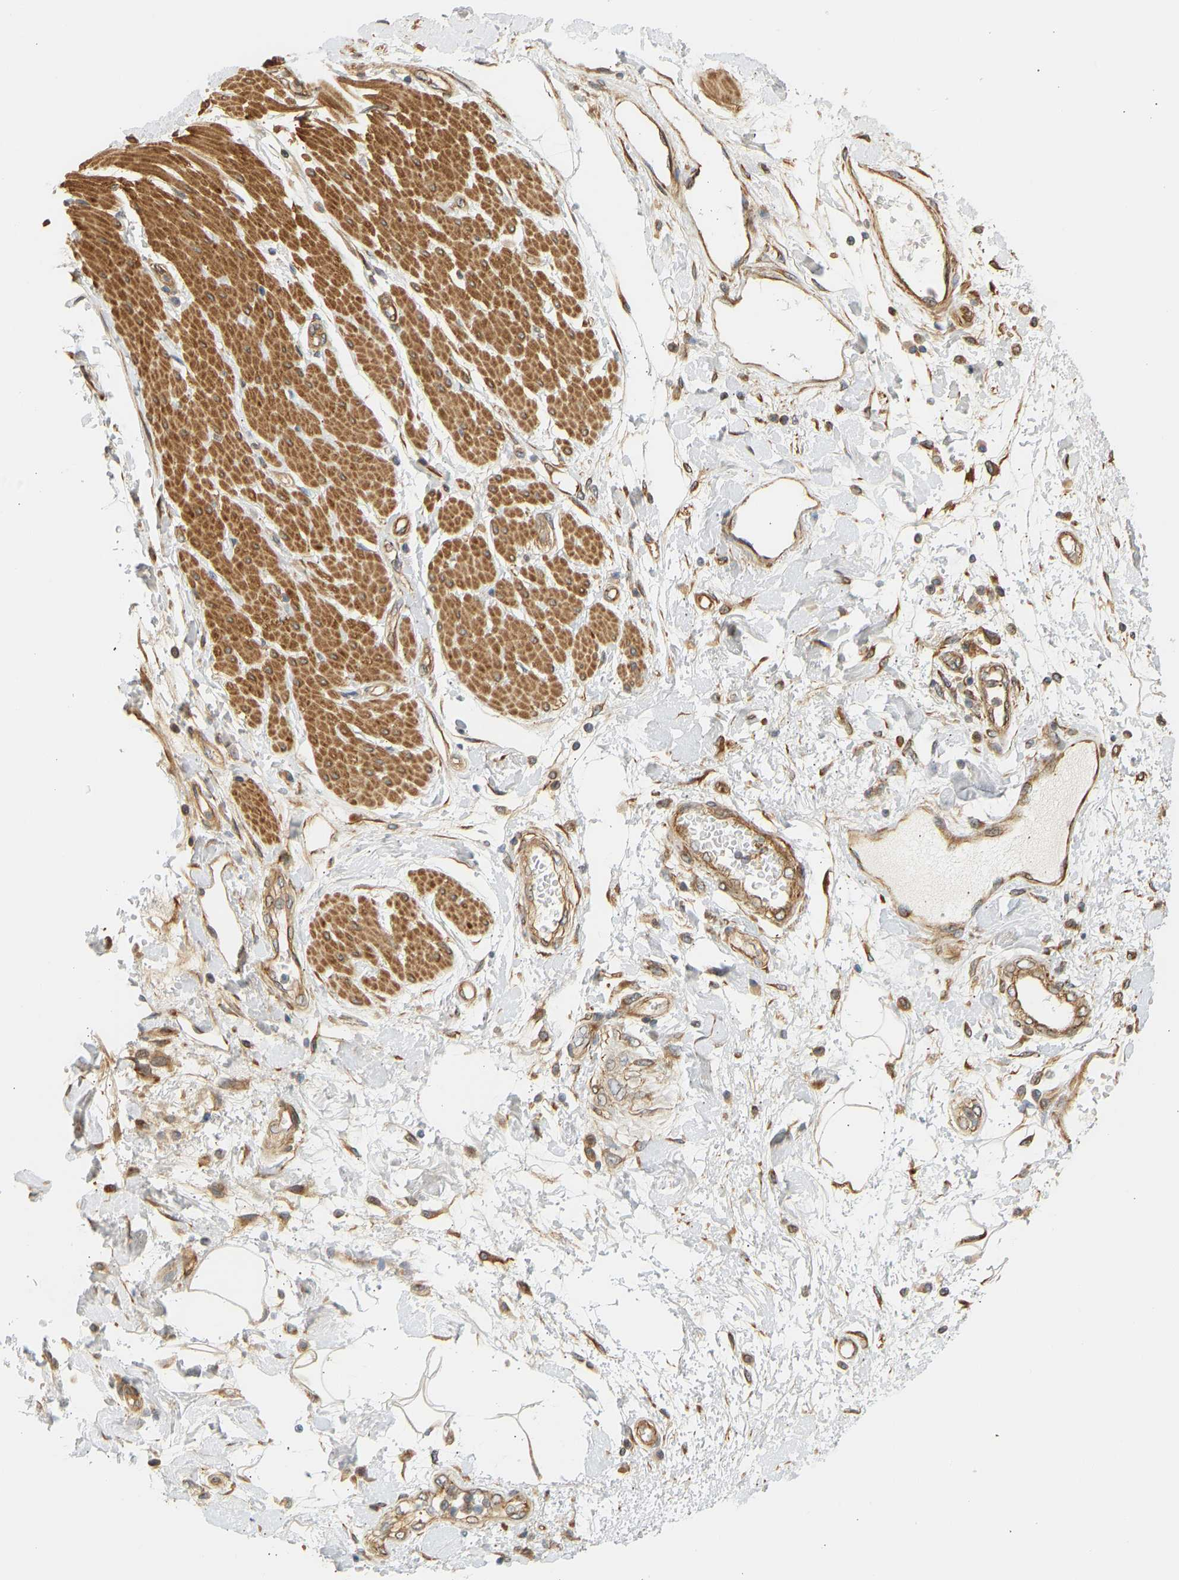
{"staining": {"intensity": "negative", "quantity": "none", "location": "none"}, "tissue": "adipose tissue", "cell_type": "Adipocytes", "image_type": "normal", "snomed": [{"axis": "morphology", "description": "Normal tissue, NOS"}, {"axis": "morphology", "description": "Adenocarcinoma, NOS"}, {"axis": "topography", "description": "Duodenum"}, {"axis": "topography", "description": "Peripheral nerve tissue"}], "caption": "This is a image of IHC staining of unremarkable adipose tissue, which shows no expression in adipocytes. (DAB (3,3'-diaminobenzidine) immunohistochemistry, high magnification).", "gene": "CEP57", "patient": {"sex": "female", "age": 60}}